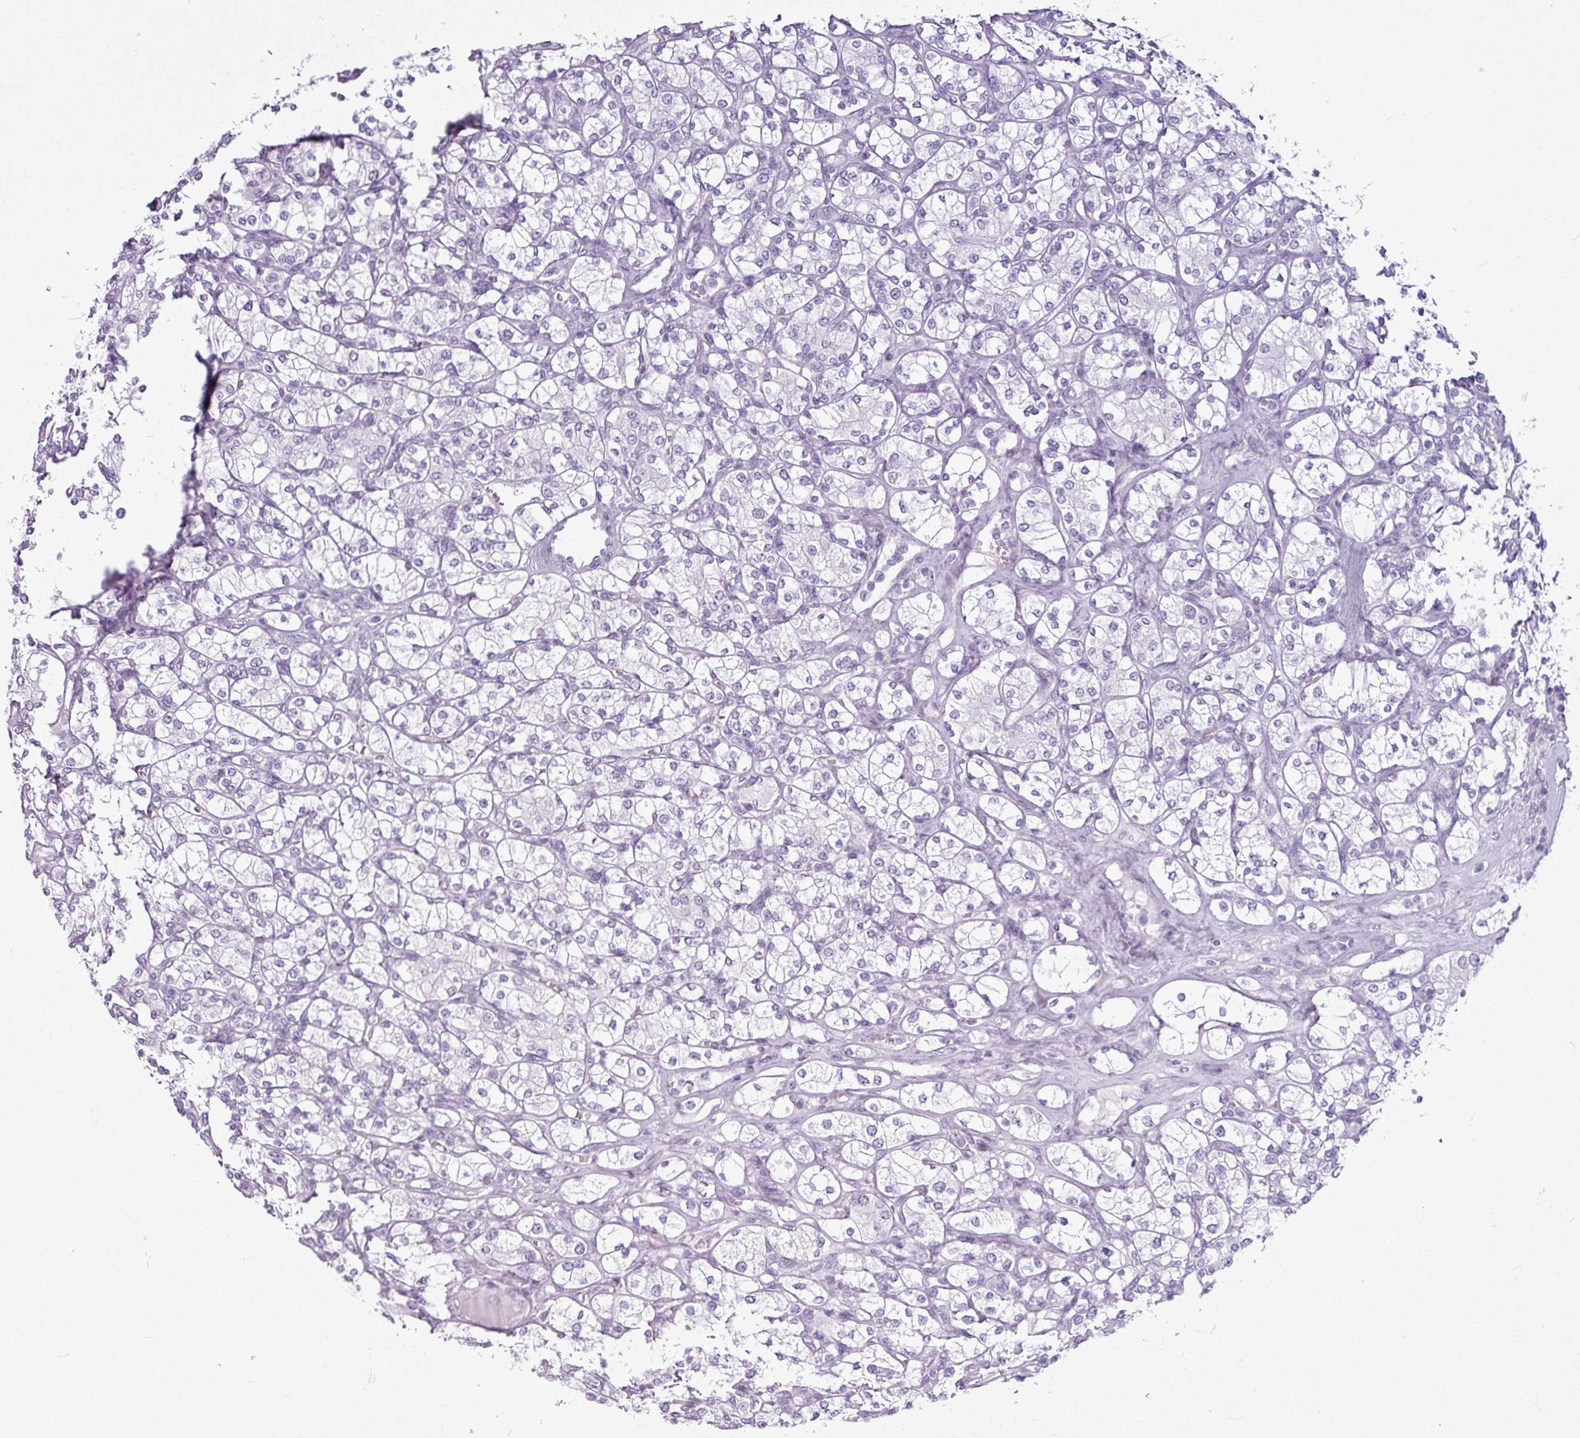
{"staining": {"intensity": "negative", "quantity": "none", "location": "none"}, "tissue": "renal cancer", "cell_type": "Tumor cells", "image_type": "cancer", "snomed": [{"axis": "morphology", "description": "Adenocarcinoma, NOS"}, {"axis": "topography", "description": "Kidney"}], "caption": "Histopathology image shows no protein expression in tumor cells of renal cancer (adenocarcinoma) tissue.", "gene": "AMY1B", "patient": {"sex": "male", "age": 77}}